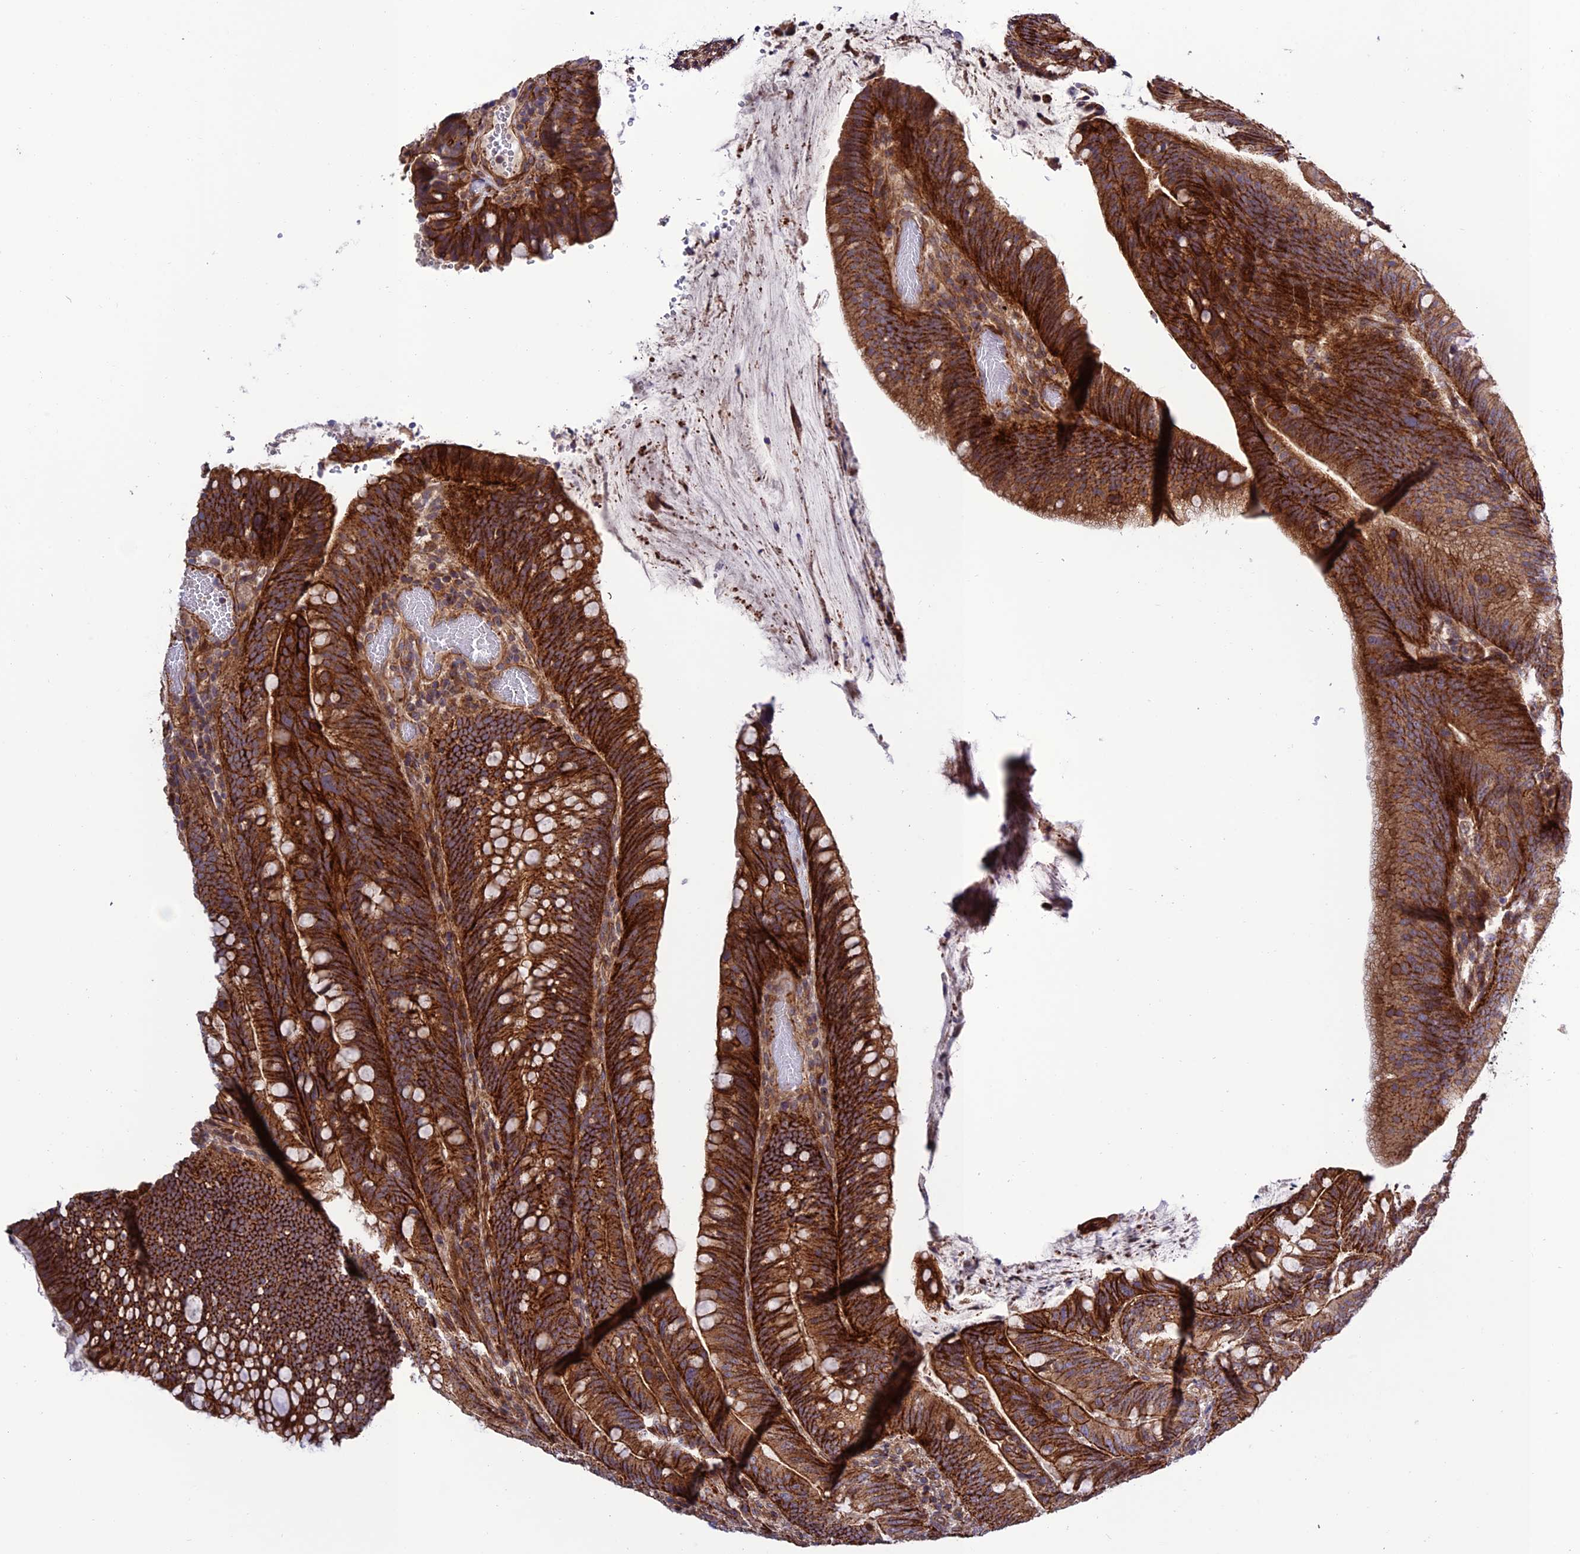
{"staining": {"intensity": "strong", "quantity": ">75%", "location": "cytoplasmic/membranous"}, "tissue": "colorectal cancer", "cell_type": "Tumor cells", "image_type": "cancer", "snomed": [{"axis": "morphology", "description": "Adenocarcinoma, NOS"}, {"axis": "topography", "description": "Colon"}], "caption": "The photomicrograph displays staining of colorectal cancer, revealing strong cytoplasmic/membranous protein positivity (brown color) within tumor cells.", "gene": "TNIP3", "patient": {"sex": "female", "age": 66}}